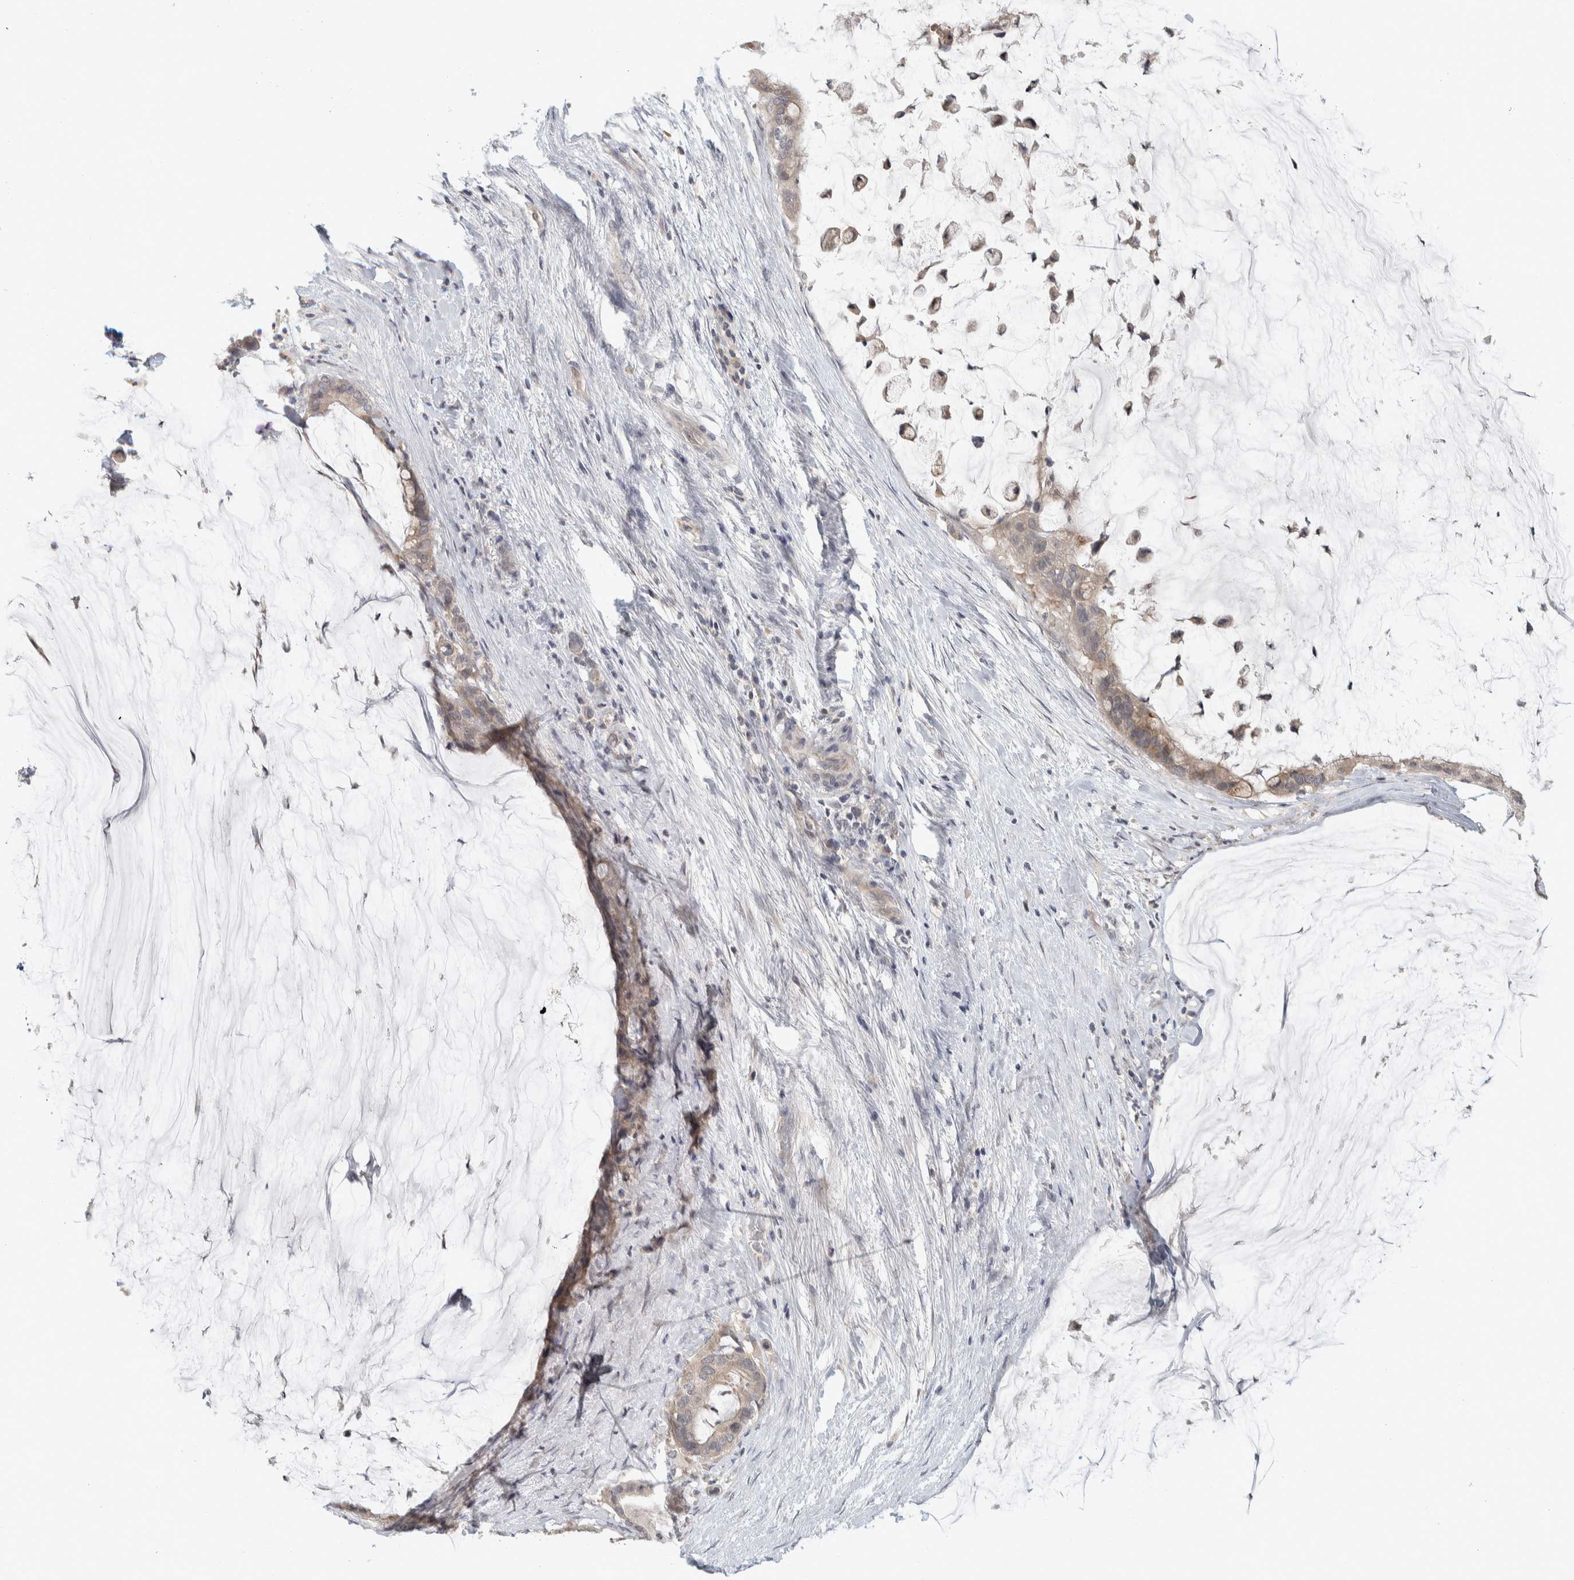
{"staining": {"intensity": "weak", "quantity": "<25%", "location": "cytoplasmic/membranous"}, "tissue": "pancreatic cancer", "cell_type": "Tumor cells", "image_type": "cancer", "snomed": [{"axis": "morphology", "description": "Adenocarcinoma, NOS"}, {"axis": "topography", "description": "Pancreas"}], "caption": "This is an immunohistochemistry histopathology image of human pancreatic cancer. There is no staining in tumor cells.", "gene": "AFP", "patient": {"sex": "male", "age": 41}}